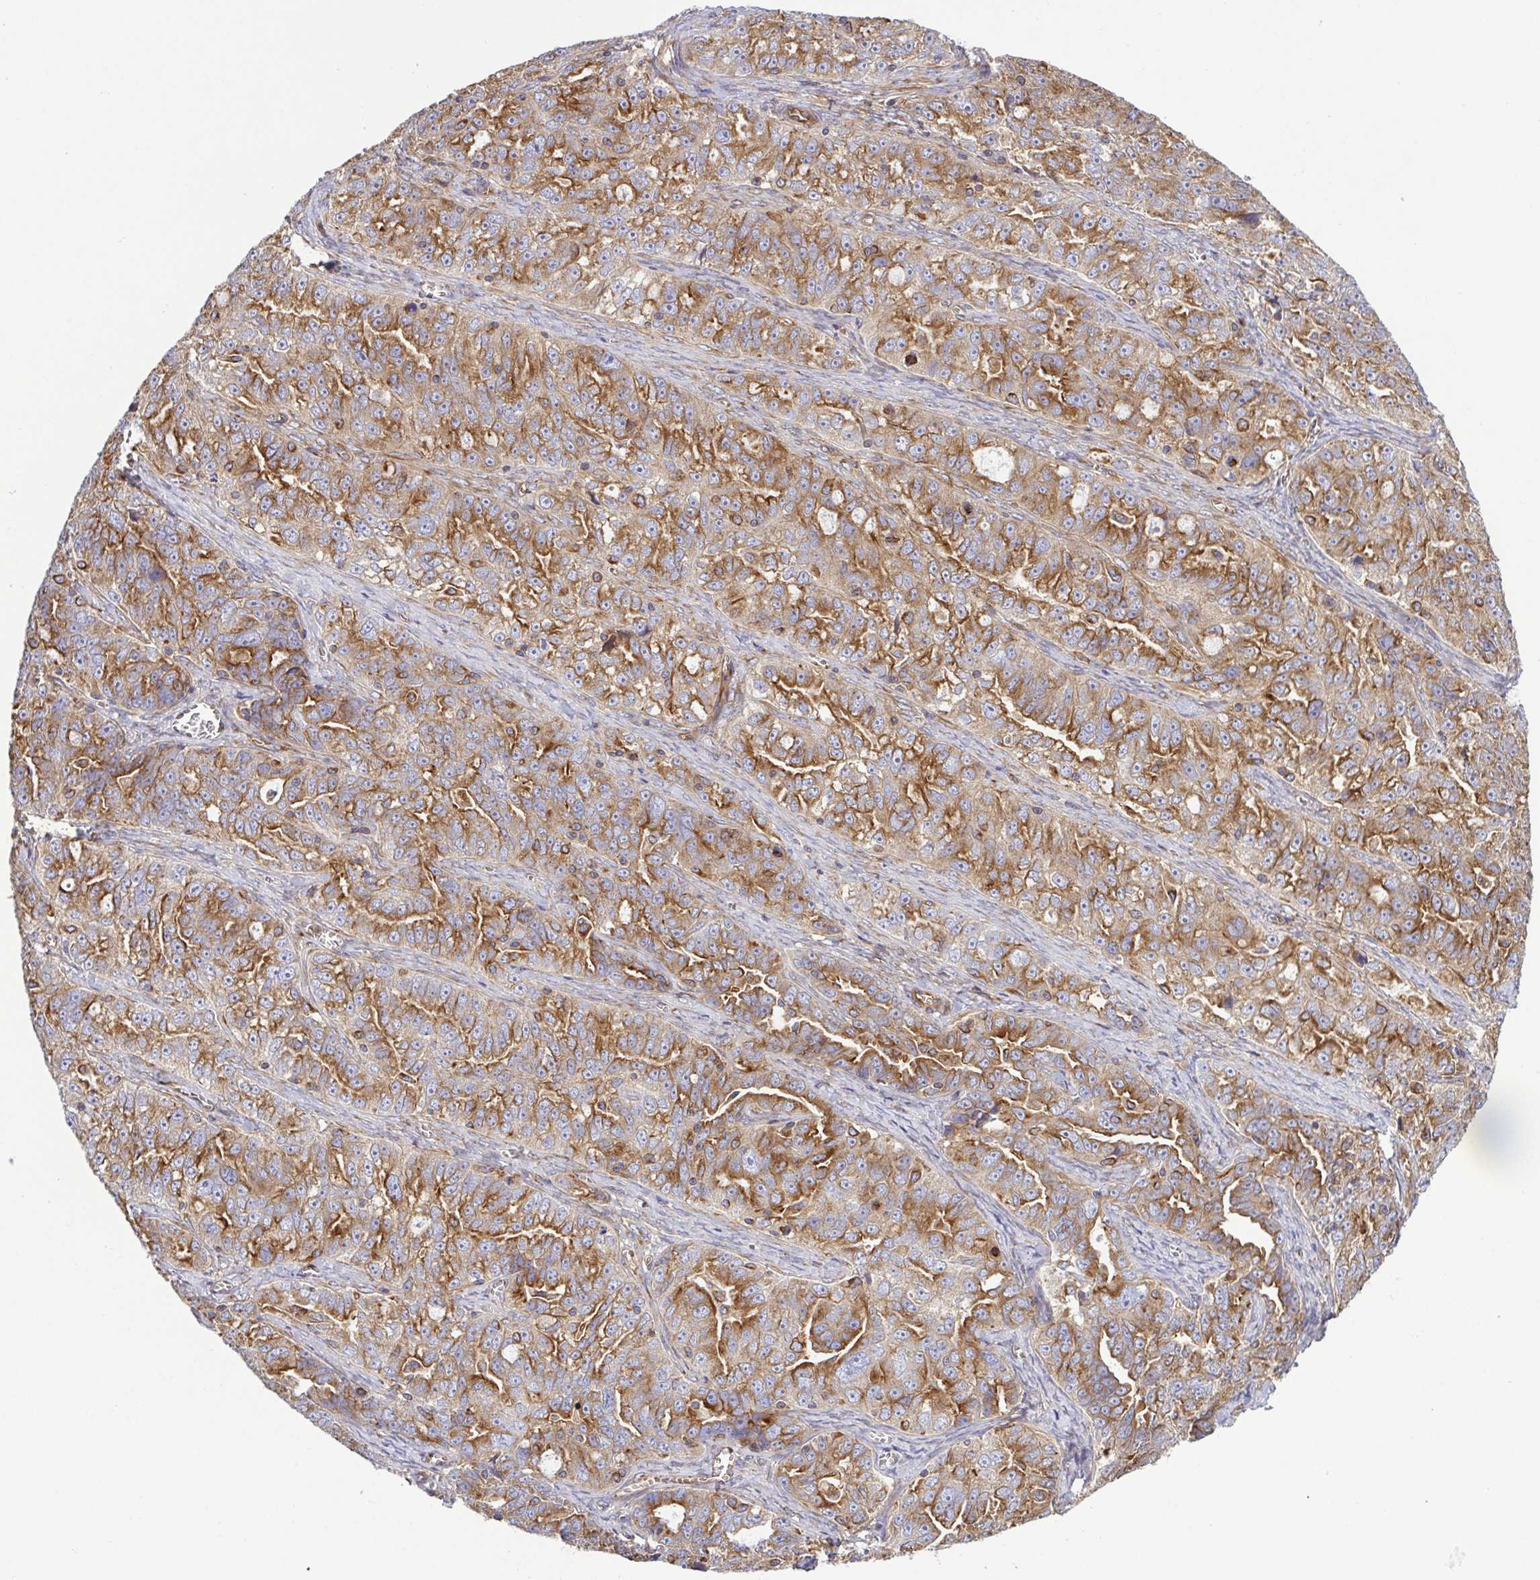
{"staining": {"intensity": "moderate", "quantity": ">75%", "location": "cytoplasmic/membranous"}, "tissue": "ovarian cancer", "cell_type": "Tumor cells", "image_type": "cancer", "snomed": [{"axis": "morphology", "description": "Cystadenocarcinoma, serous, NOS"}, {"axis": "topography", "description": "Ovary"}], "caption": "A brown stain shows moderate cytoplasmic/membranous staining of a protein in serous cystadenocarcinoma (ovarian) tumor cells.", "gene": "KIF5B", "patient": {"sex": "female", "age": 51}}